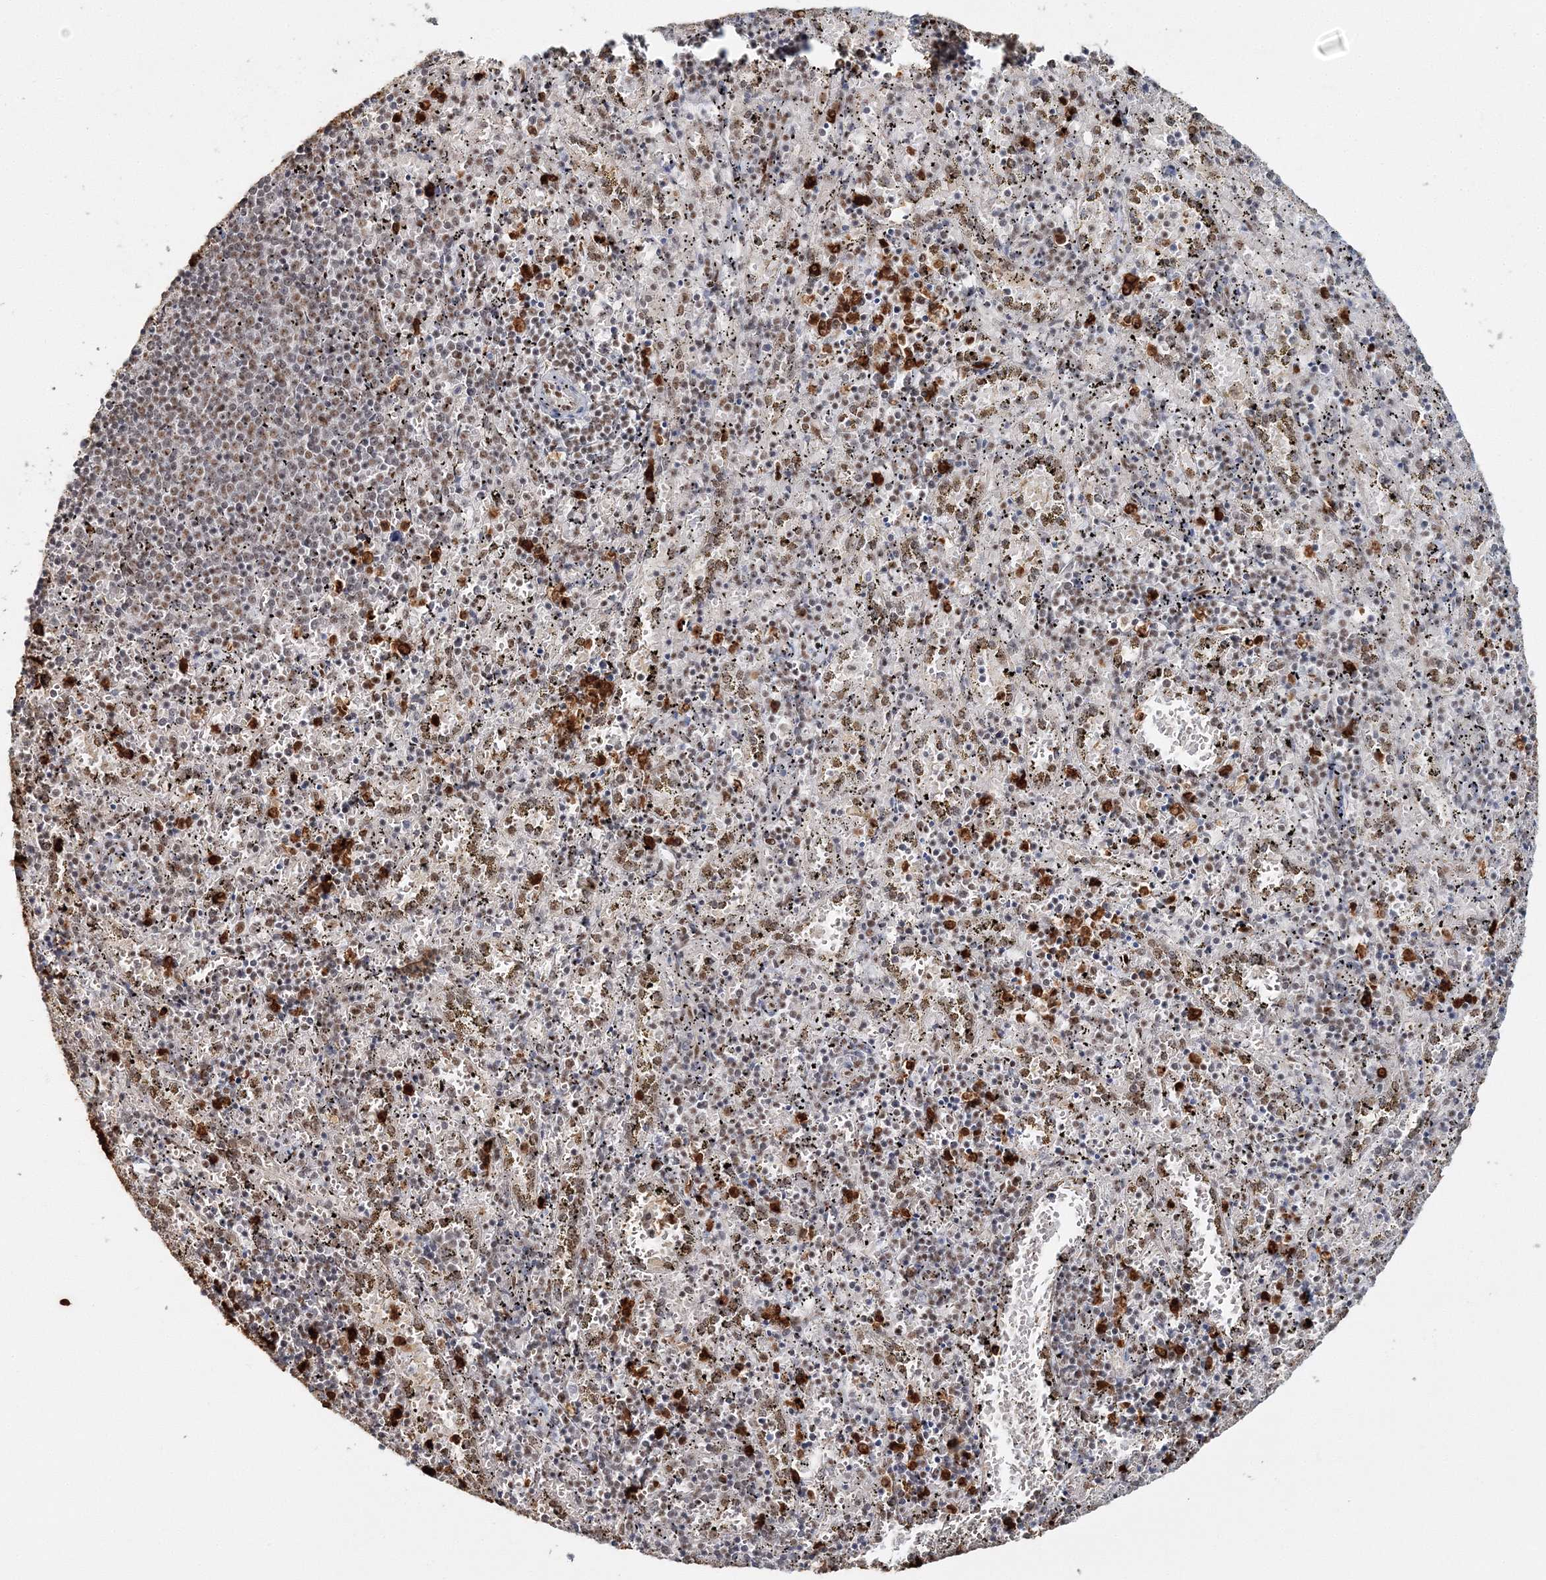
{"staining": {"intensity": "strong", "quantity": "25%-75%", "location": "nuclear"}, "tissue": "spleen", "cell_type": "Cells in red pulp", "image_type": "normal", "snomed": [{"axis": "morphology", "description": "Normal tissue, NOS"}, {"axis": "topography", "description": "Spleen"}], "caption": "Spleen stained for a protein (brown) shows strong nuclear positive staining in about 25%-75% of cells in red pulp.", "gene": "ENSG00000290315", "patient": {"sex": "male", "age": 11}}